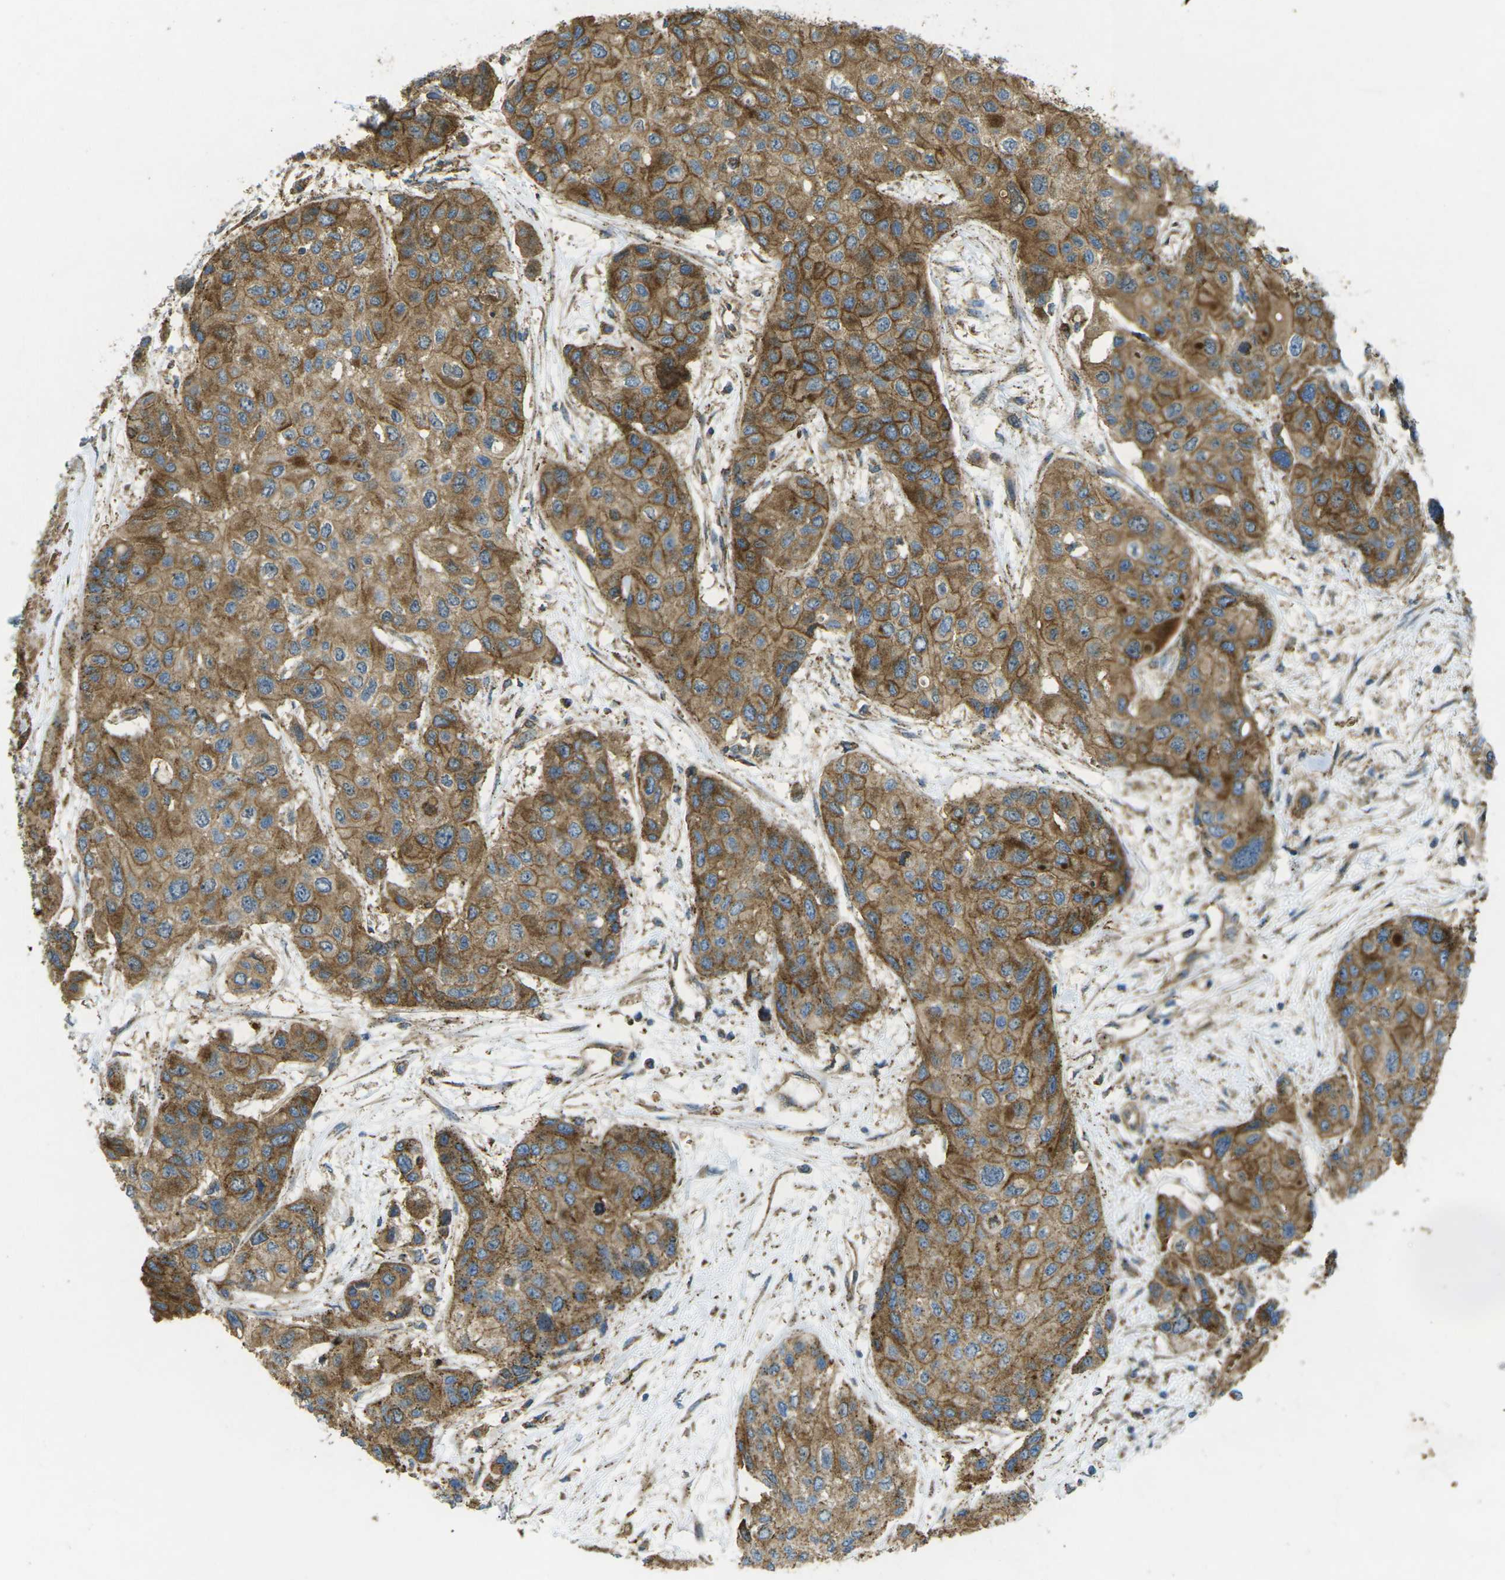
{"staining": {"intensity": "moderate", "quantity": ">75%", "location": "cytoplasmic/membranous"}, "tissue": "urothelial cancer", "cell_type": "Tumor cells", "image_type": "cancer", "snomed": [{"axis": "morphology", "description": "Urothelial carcinoma, High grade"}, {"axis": "topography", "description": "Urinary bladder"}], "caption": "Tumor cells show medium levels of moderate cytoplasmic/membranous expression in approximately >75% of cells in human high-grade urothelial carcinoma.", "gene": "CHMP3", "patient": {"sex": "female", "age": 56}}